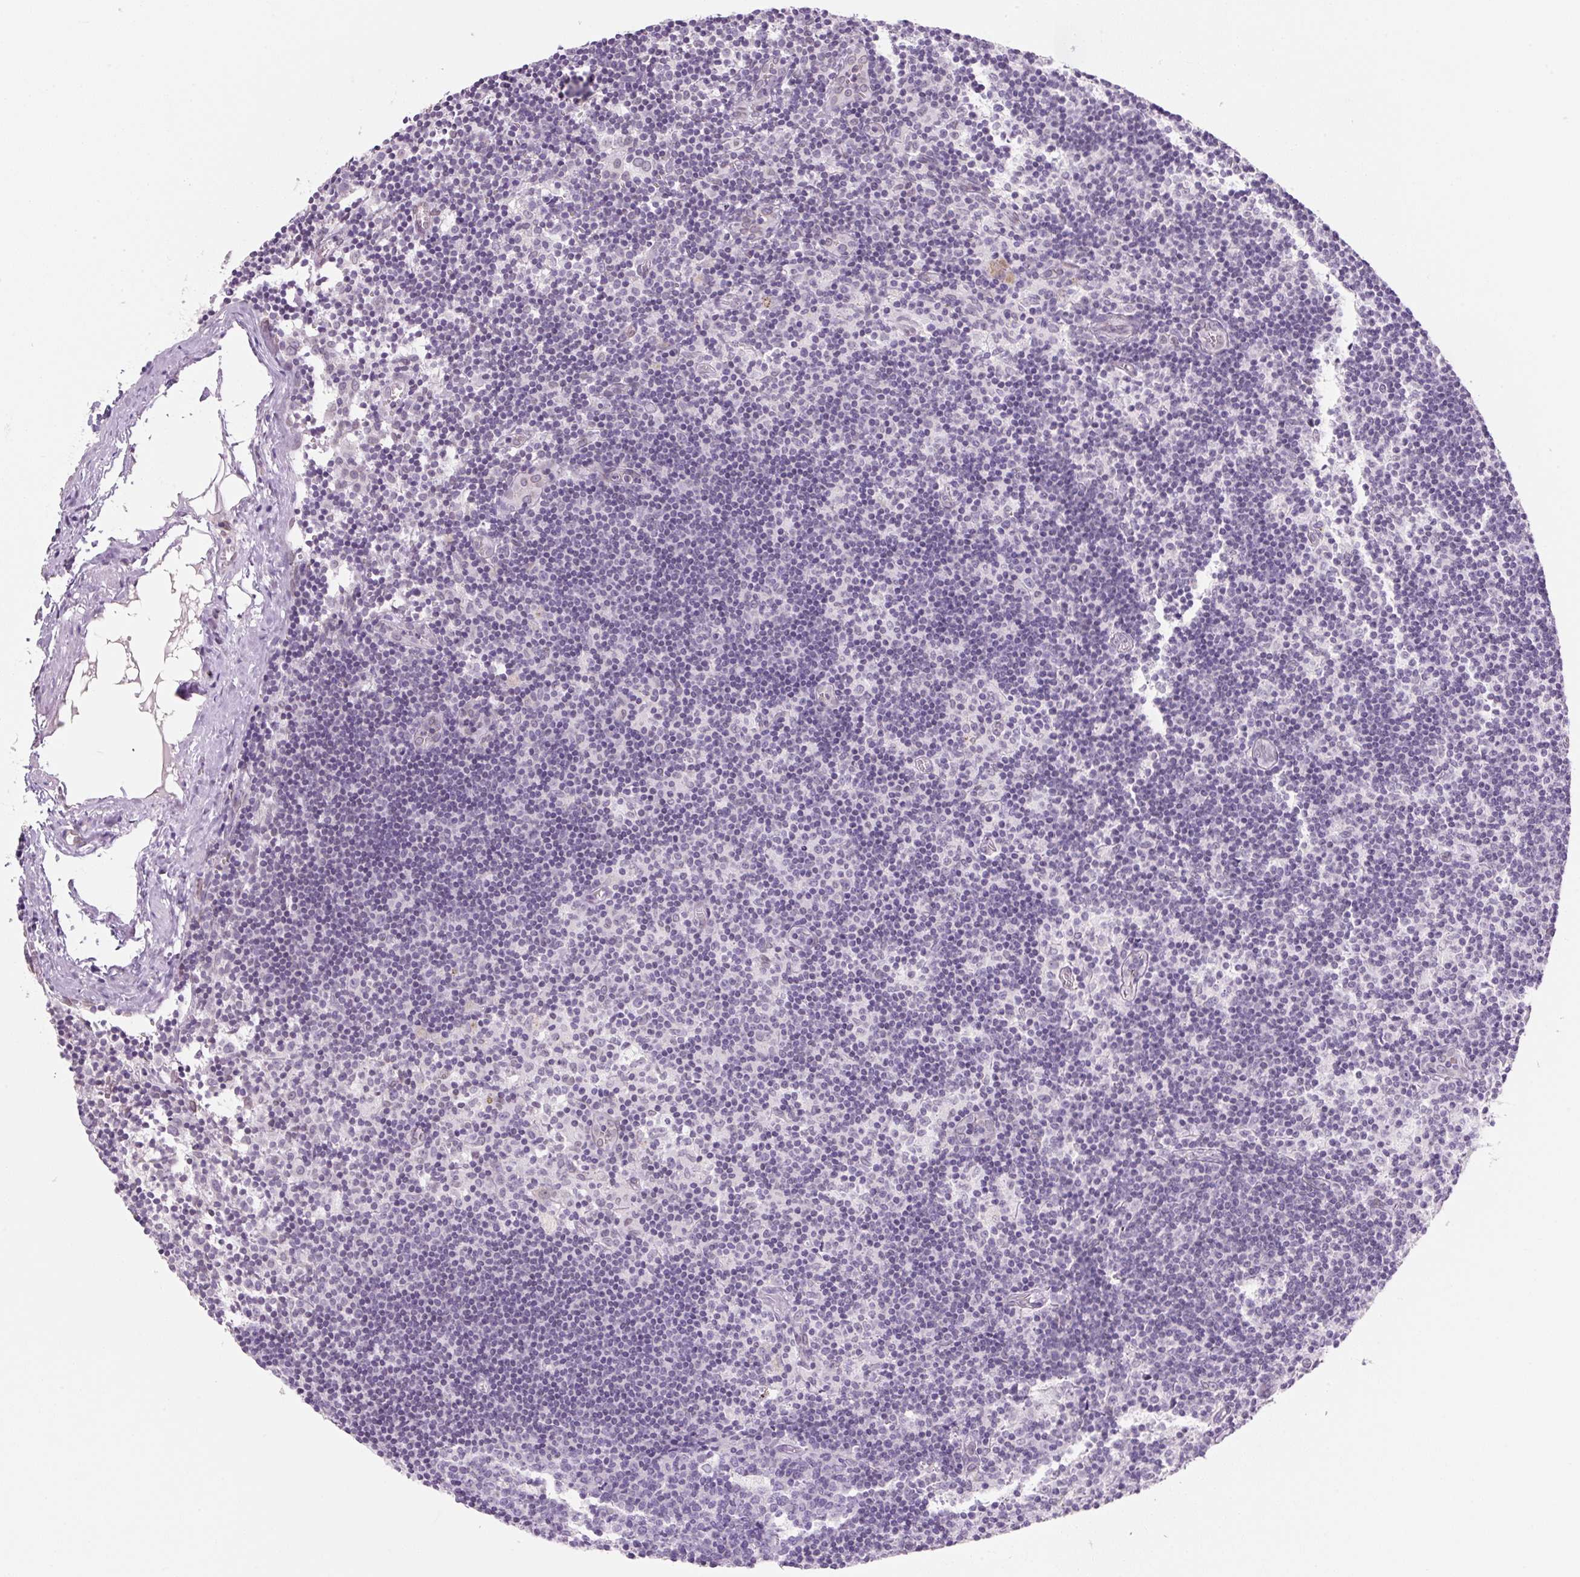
{"staining": {"intensity": "negative", "quantity": "none", "location": "none"}, "tissue": "lymph node", "cell_type": "Germinal center cells", "image_type": "normal", "snomed": [{"axis": "morphology", "description": "Normal tissue, NOS"}, {"axis": "topography", "description": "Lymph node"}], "caption": "IHC of normal human lymph node exhibits no positivity in germinal center cells.", "gene": "SYNE3", "patient": {"sex": "female", "age": 45}}